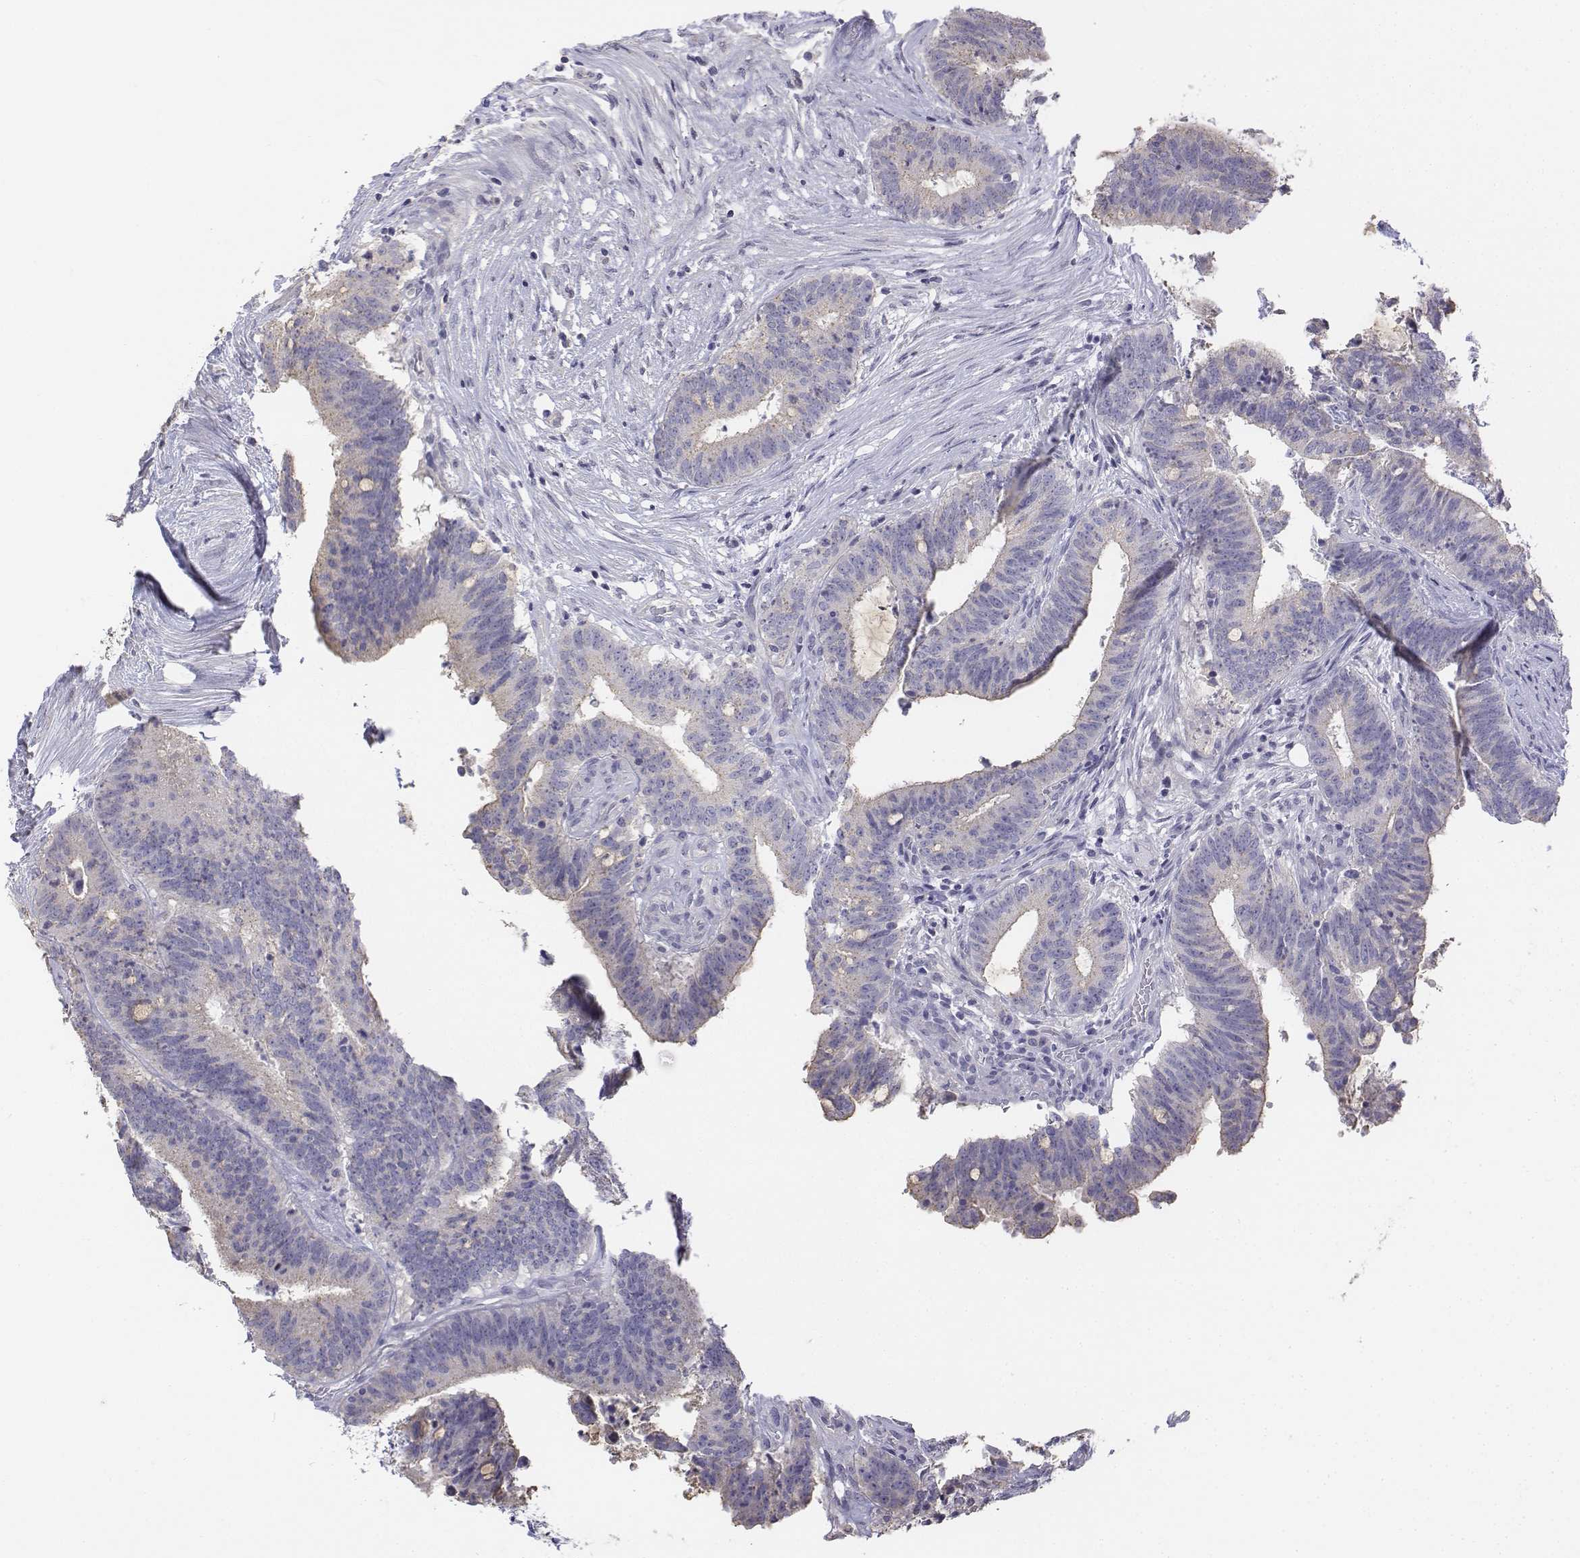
{"staining": {"intensity": "negative", "quantity": "none", "location": "none"}, "tissue": "colorectal cancer", "cell_type": "Tumor cells", "image_type": "cancer", "snomed": [{"axis": "morphology", "description": "Adenocarcinoma, NOS"}, {"axis": "topography", "description": "Colon"}], "caption": "Immunohistochemistry (IHC) micrograph of neoplastic tissue: human colorectal cancer stained with DAB reveals no significant protein expression in tumor cells.", "gene": "LGSN", "patient": {"sex": "female", "age": 43}}